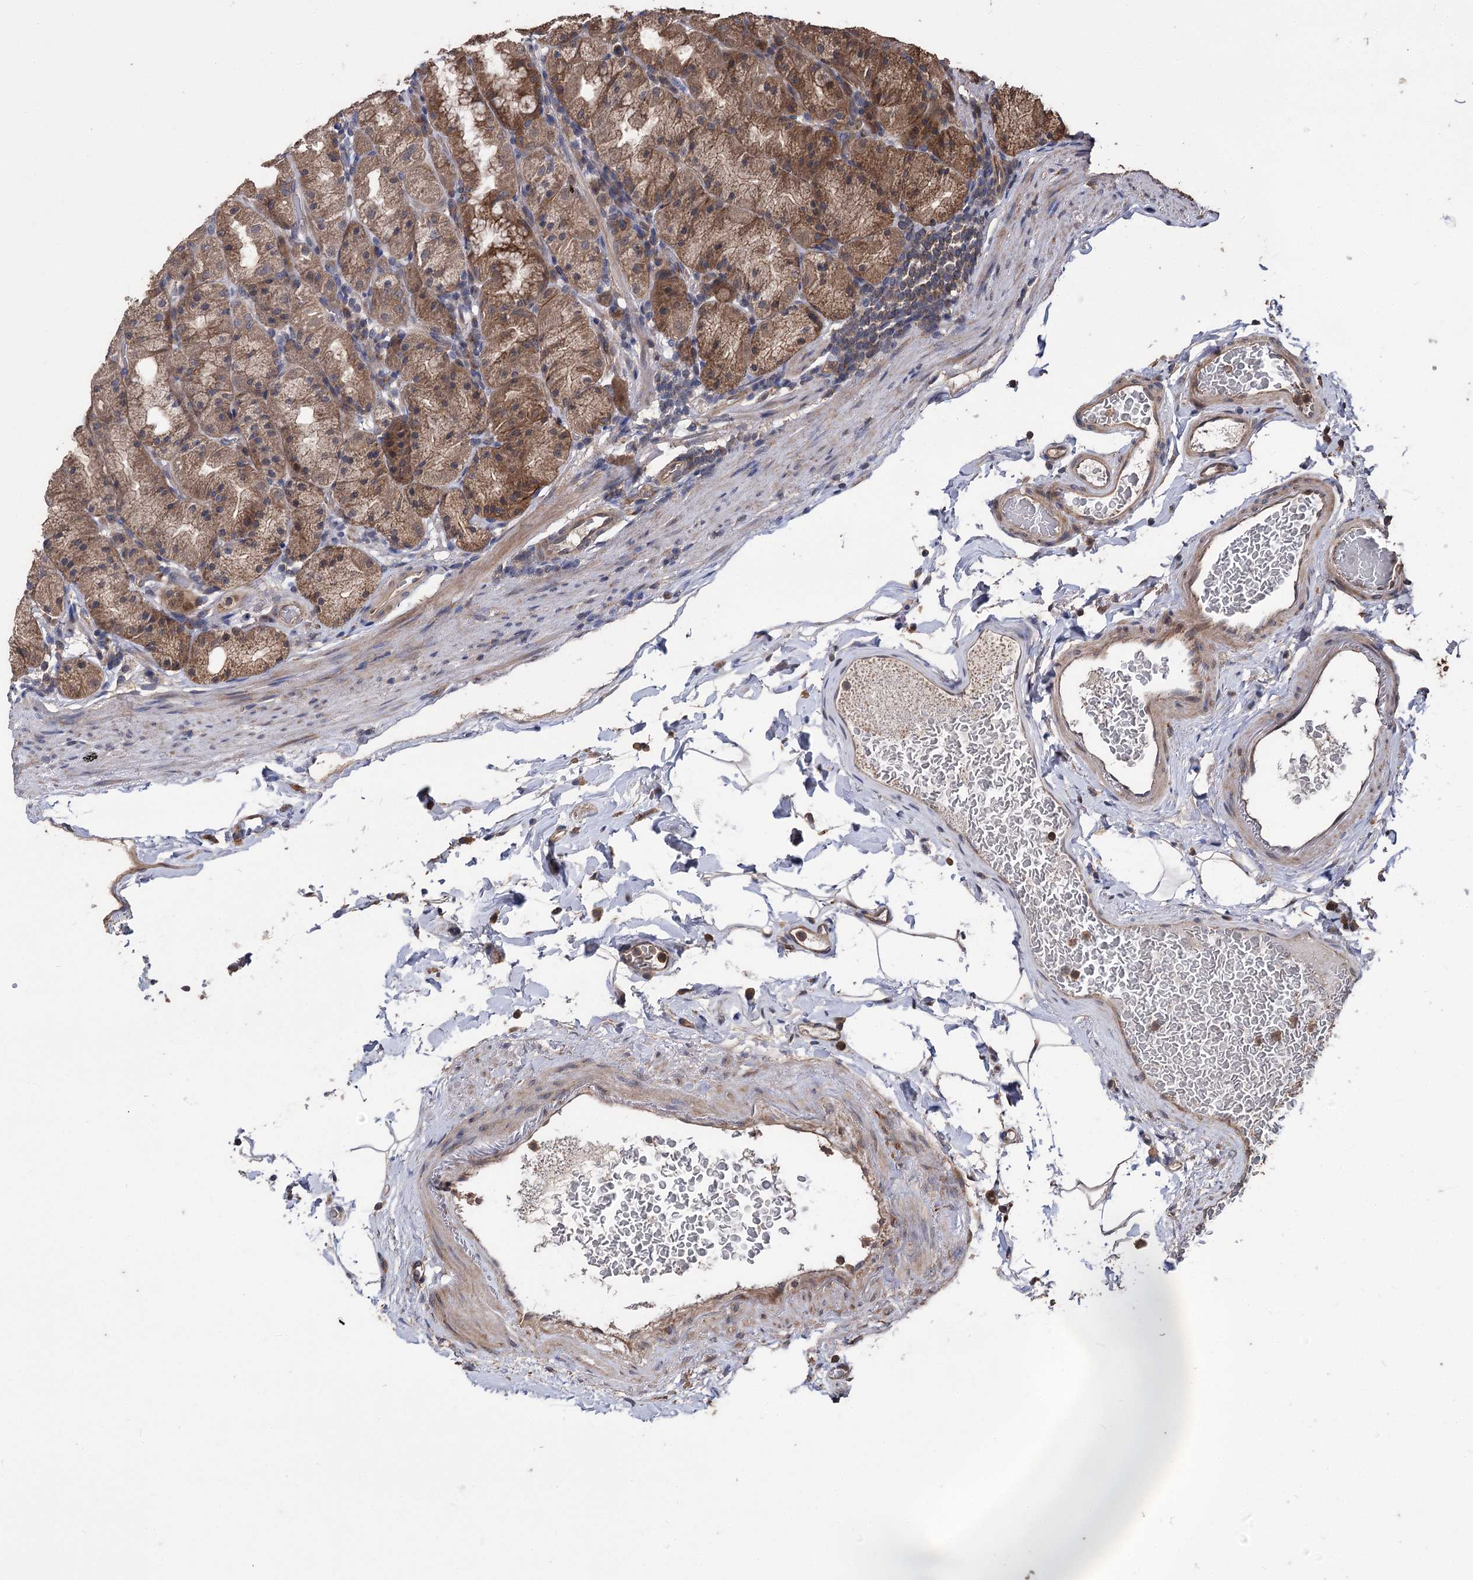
{"staining": {"intensity": "moderate", "quantity": "25%-75%", "location": "cytoplasmic/membranous"}, "tissue": "stomach", "cell_type": "Glandular cells", "image_type": "normal", "snomed": [{"axis": "morphology", "description": "Normal tissue, NOS"}, {"axis": "topography", "description": "Stomach, upper"}], "caption": "Immunohistochemical staining of benign stomach reveals 25%-75% levels of moderate cytoplasmic/membranous protein staining in approximately 25%-75% of glandular cells.", "gene": "RASSF3", "patient": {"sex": "male", "age": 68}}